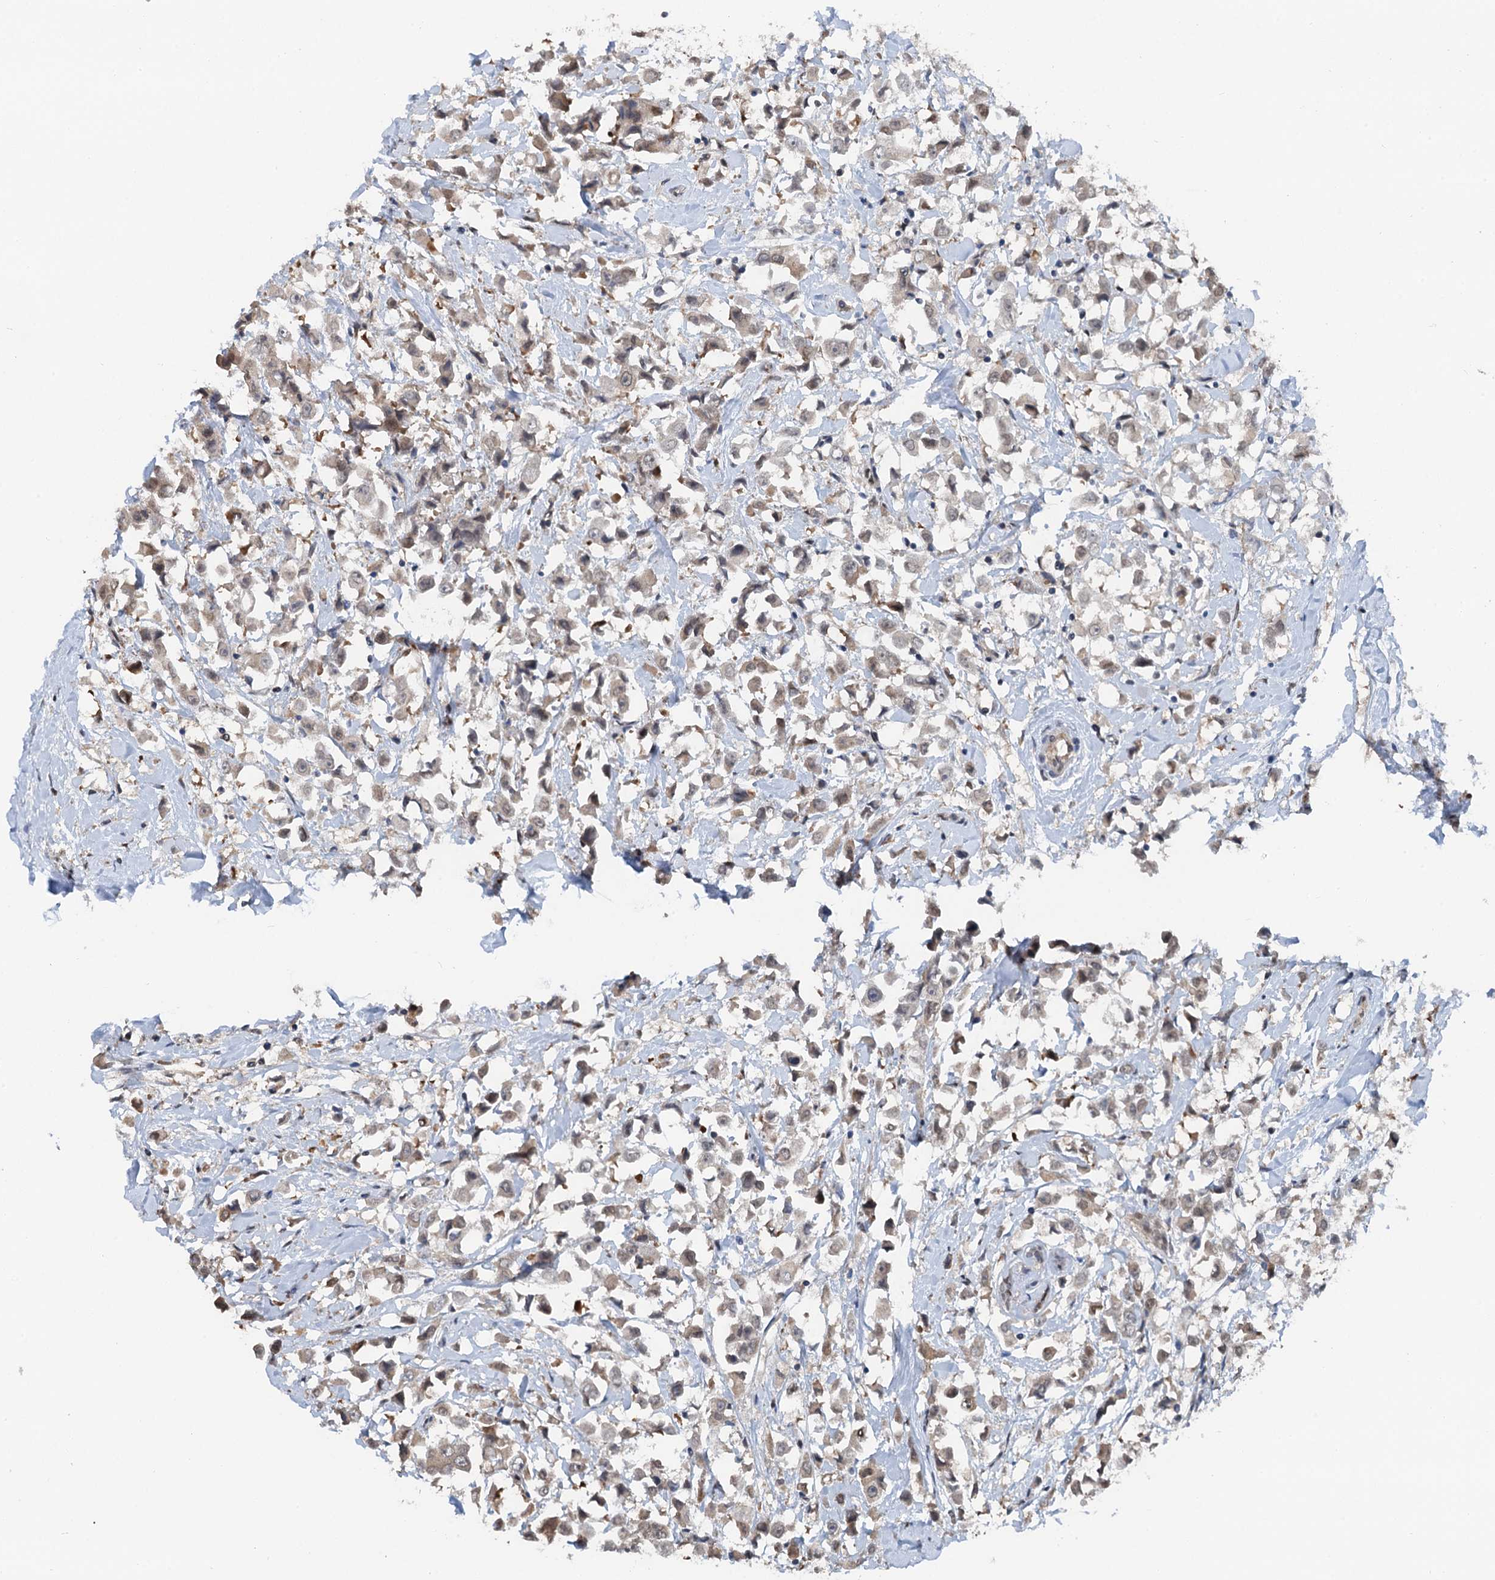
{"staining": {"intensity": "weak", "quantity": ">75%", "location": "cytoplasmic/membranous,nuclear"}, "tissue": "breast cancer", "cell_type": "Tumor cells", "image_type": "cancer", "snomed": [{"axis": "morphology", "description": "Duct carcinoma"}, {"axis": "topography", "description": "Breast"}], "caption": "Breast cancer stained with DAB immunohistochemistry shows low levels of weak cytoplasmic/membranous and nuclear expression in approximately >75% of tumor cells. Using DAB (brown) and hematoxylin (blue) stains, captured at high magnification using brightfield microscopy.", "gene": "CFDP1", "patient": {"sex": "female", "age": 61}}